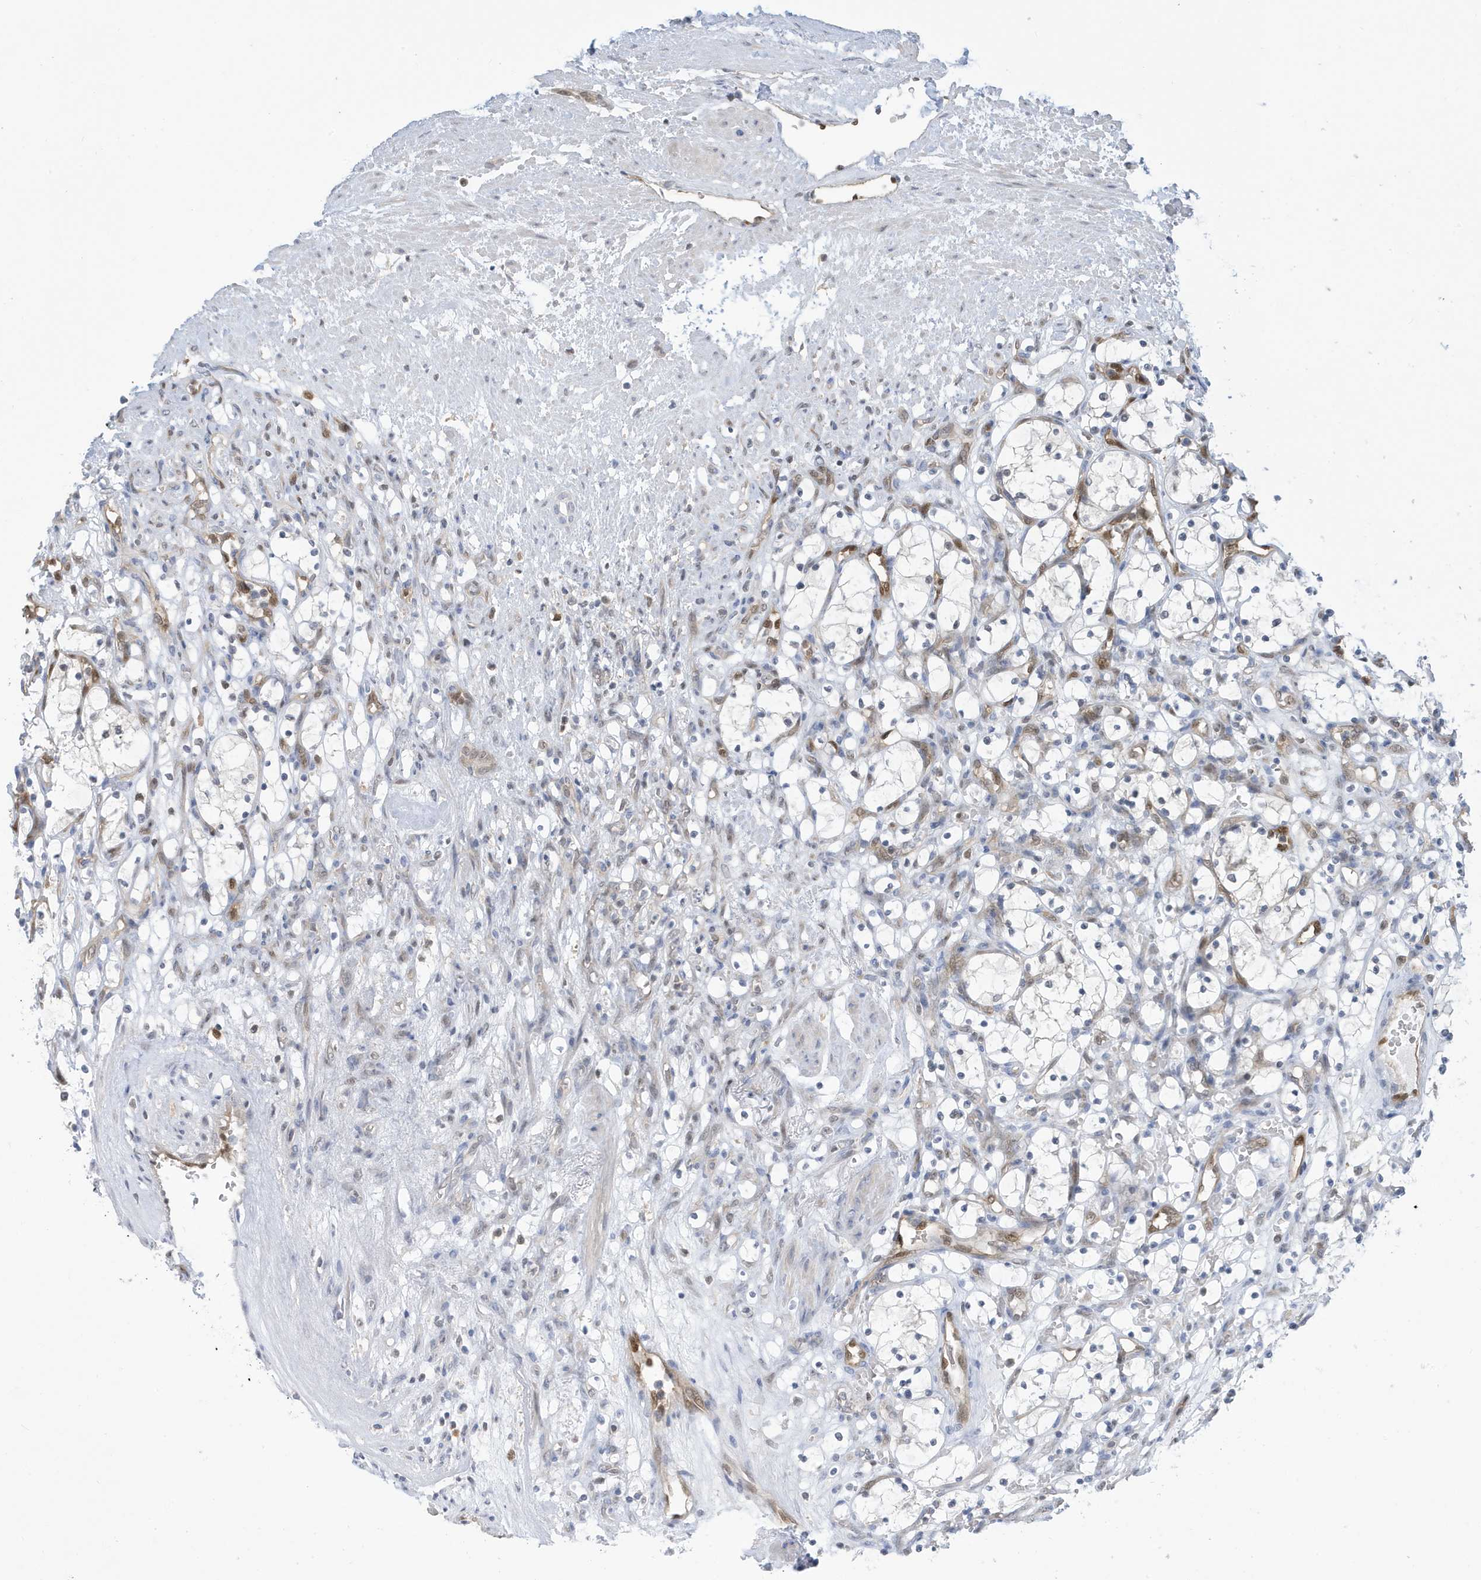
{"staining": {"intensity": "negative", "quantity": "none", "location": "none"}, "tissue": "renal cancer", "cell_type": "Tumor cells", "image_type": "cancer", "snomed": [{"axis": "morphology", "description": "Adenocarcinoma, NOS"}, {"axis": "topography", "description": "Kidney"}], "caption": "This is an immunohistochemistry micrograph of human renal cancer. There is no expression in tumor cells.", "gene": "NCOA7", "patient": {"sex": "female", "age": 69}}